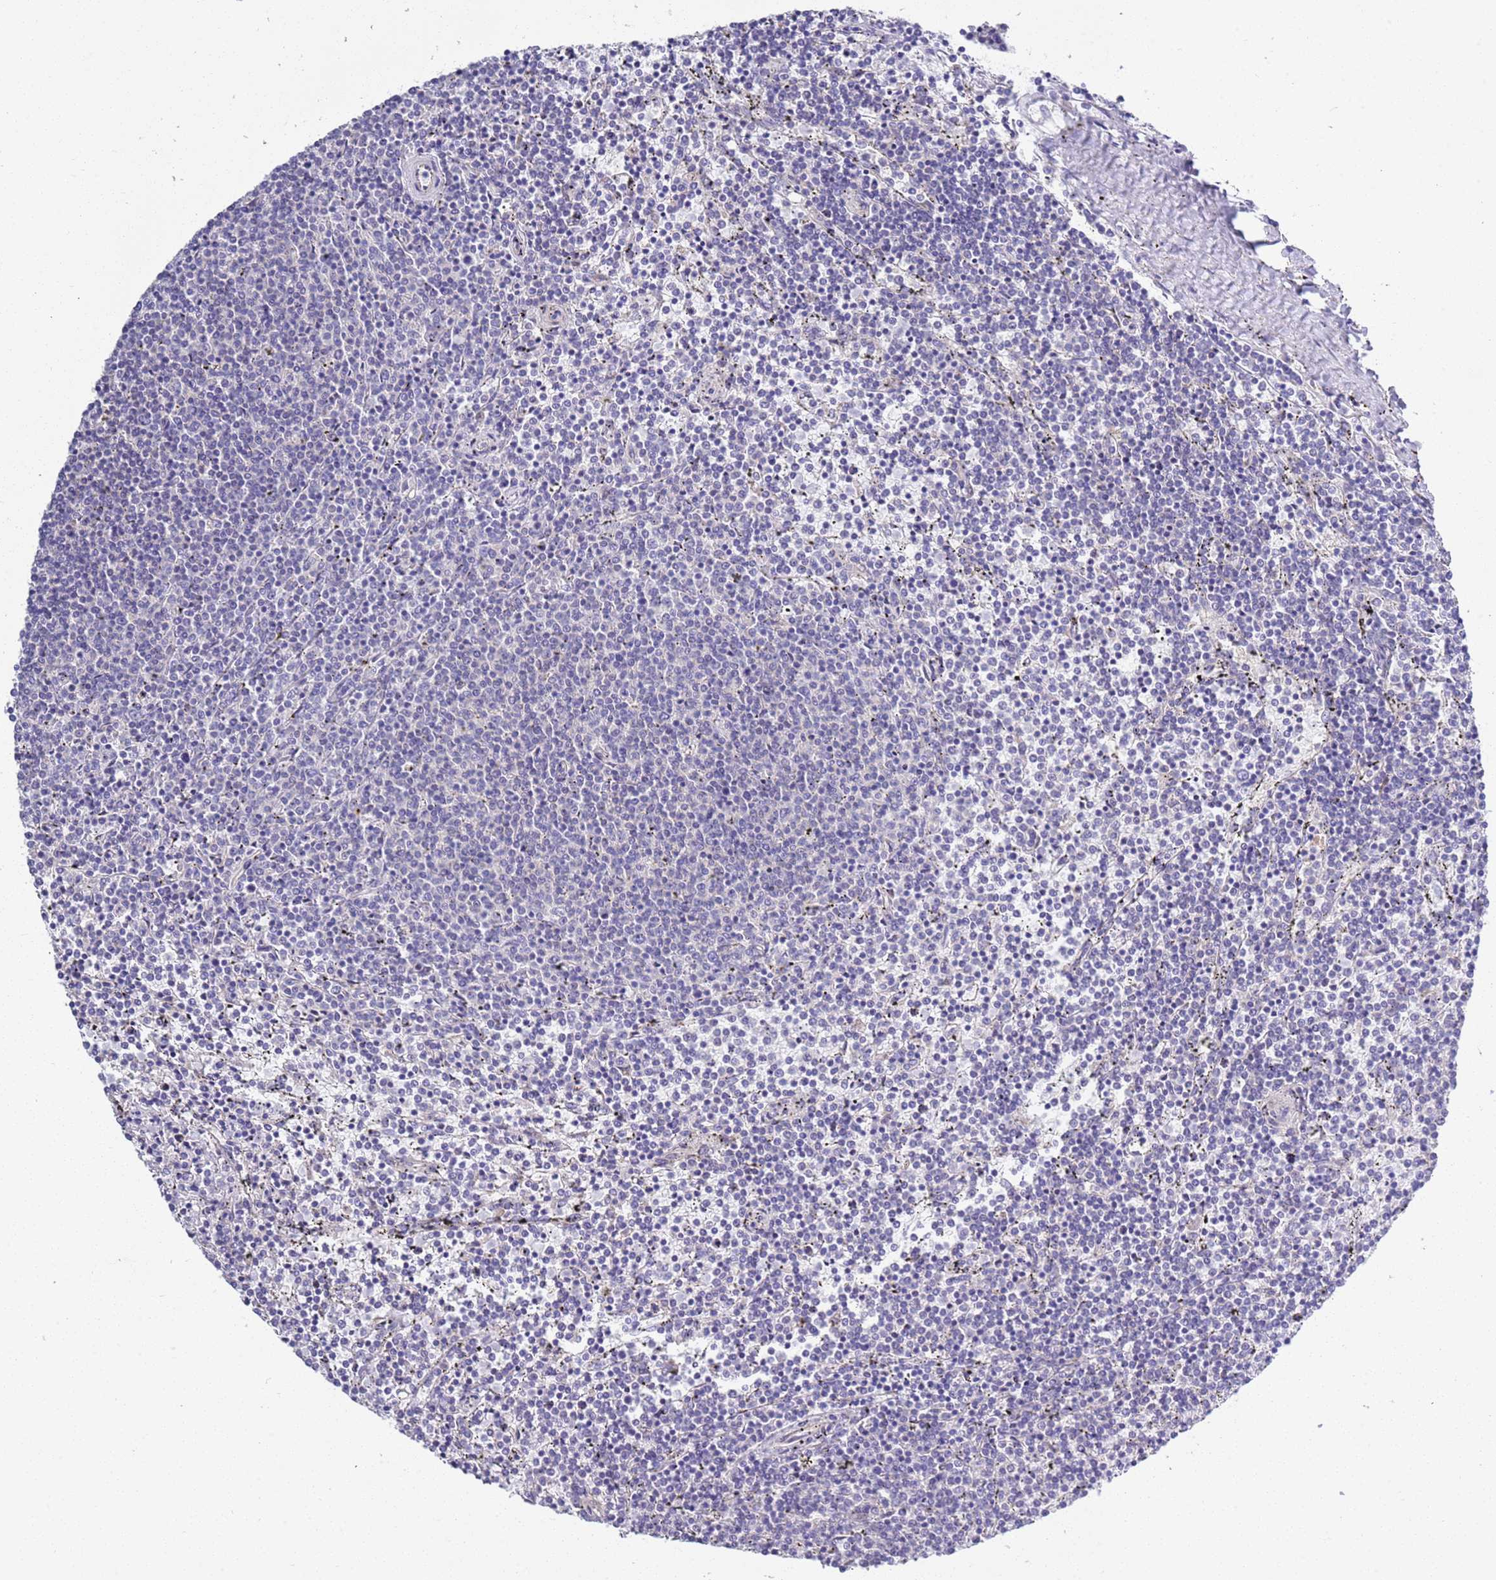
{"staining": {"intensity": "negative", "quantity": "none", "location": "none"}, "tissue": "lymphoma", "cell_type": "Tumor cells", "image_type": "cancer", "snomed": [{"axis": "morphology", "description": "Malignant lymphoma, non-Hodgkin's type, Low grade"}, {"axis": "topography", "description": "Spleen"}], "caption": "The photomicrograph reveals no significant staining in tumor cells of lymphoma.", "gene": "BRMS1L", "patient": {"sex": "female", "age": 50}}